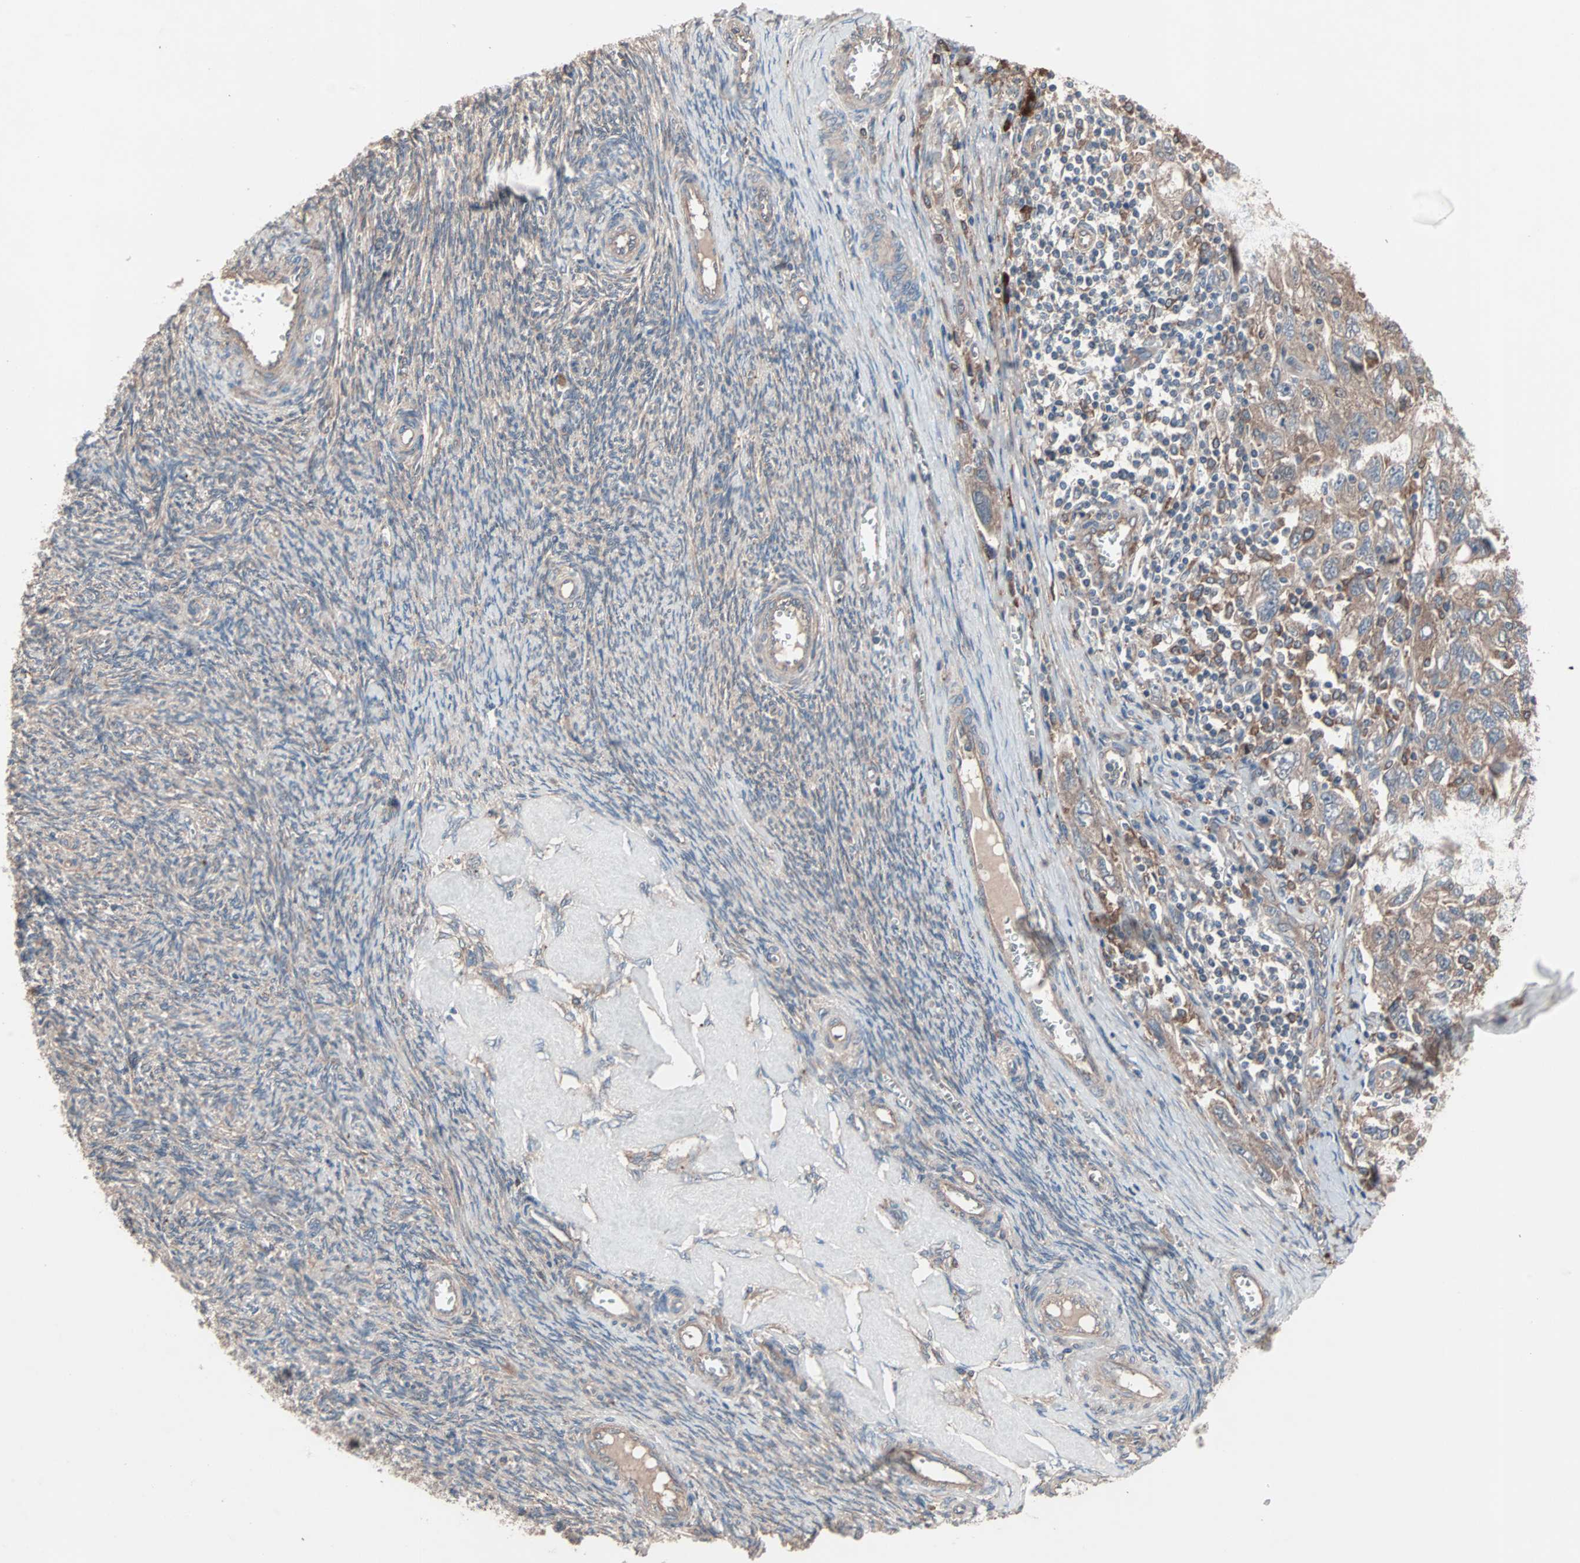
{"staining": {"intensity": "weak", "quantity": ">75%", "location": "cytoplasmic/membranous"}, "tissue": "ovarian cancer", "cell_type": "Tumor cells", "image_type": "cancer", "snomed": [{"axis": "morphology", "description": "Carcinoma, NOS"}, {"axis": "morphology", "description": "Cystadenocarcinoma, serous, NOS"}, {"axis": "topography", "description": "Ovary"}], "caption": "High-magnification brightfield microscopy of ovarian serous cystadenocarcinoma stained with DAB (3,3'-diaminobenzidine) (brown) and counterstained with hematoxylin (blue). tumor cells exhibit weak cytoplasmic/membranous positivity is present in about>75% of cells.", "gene": "ATG7", "patient": {"sex": "female", "age": 69}}